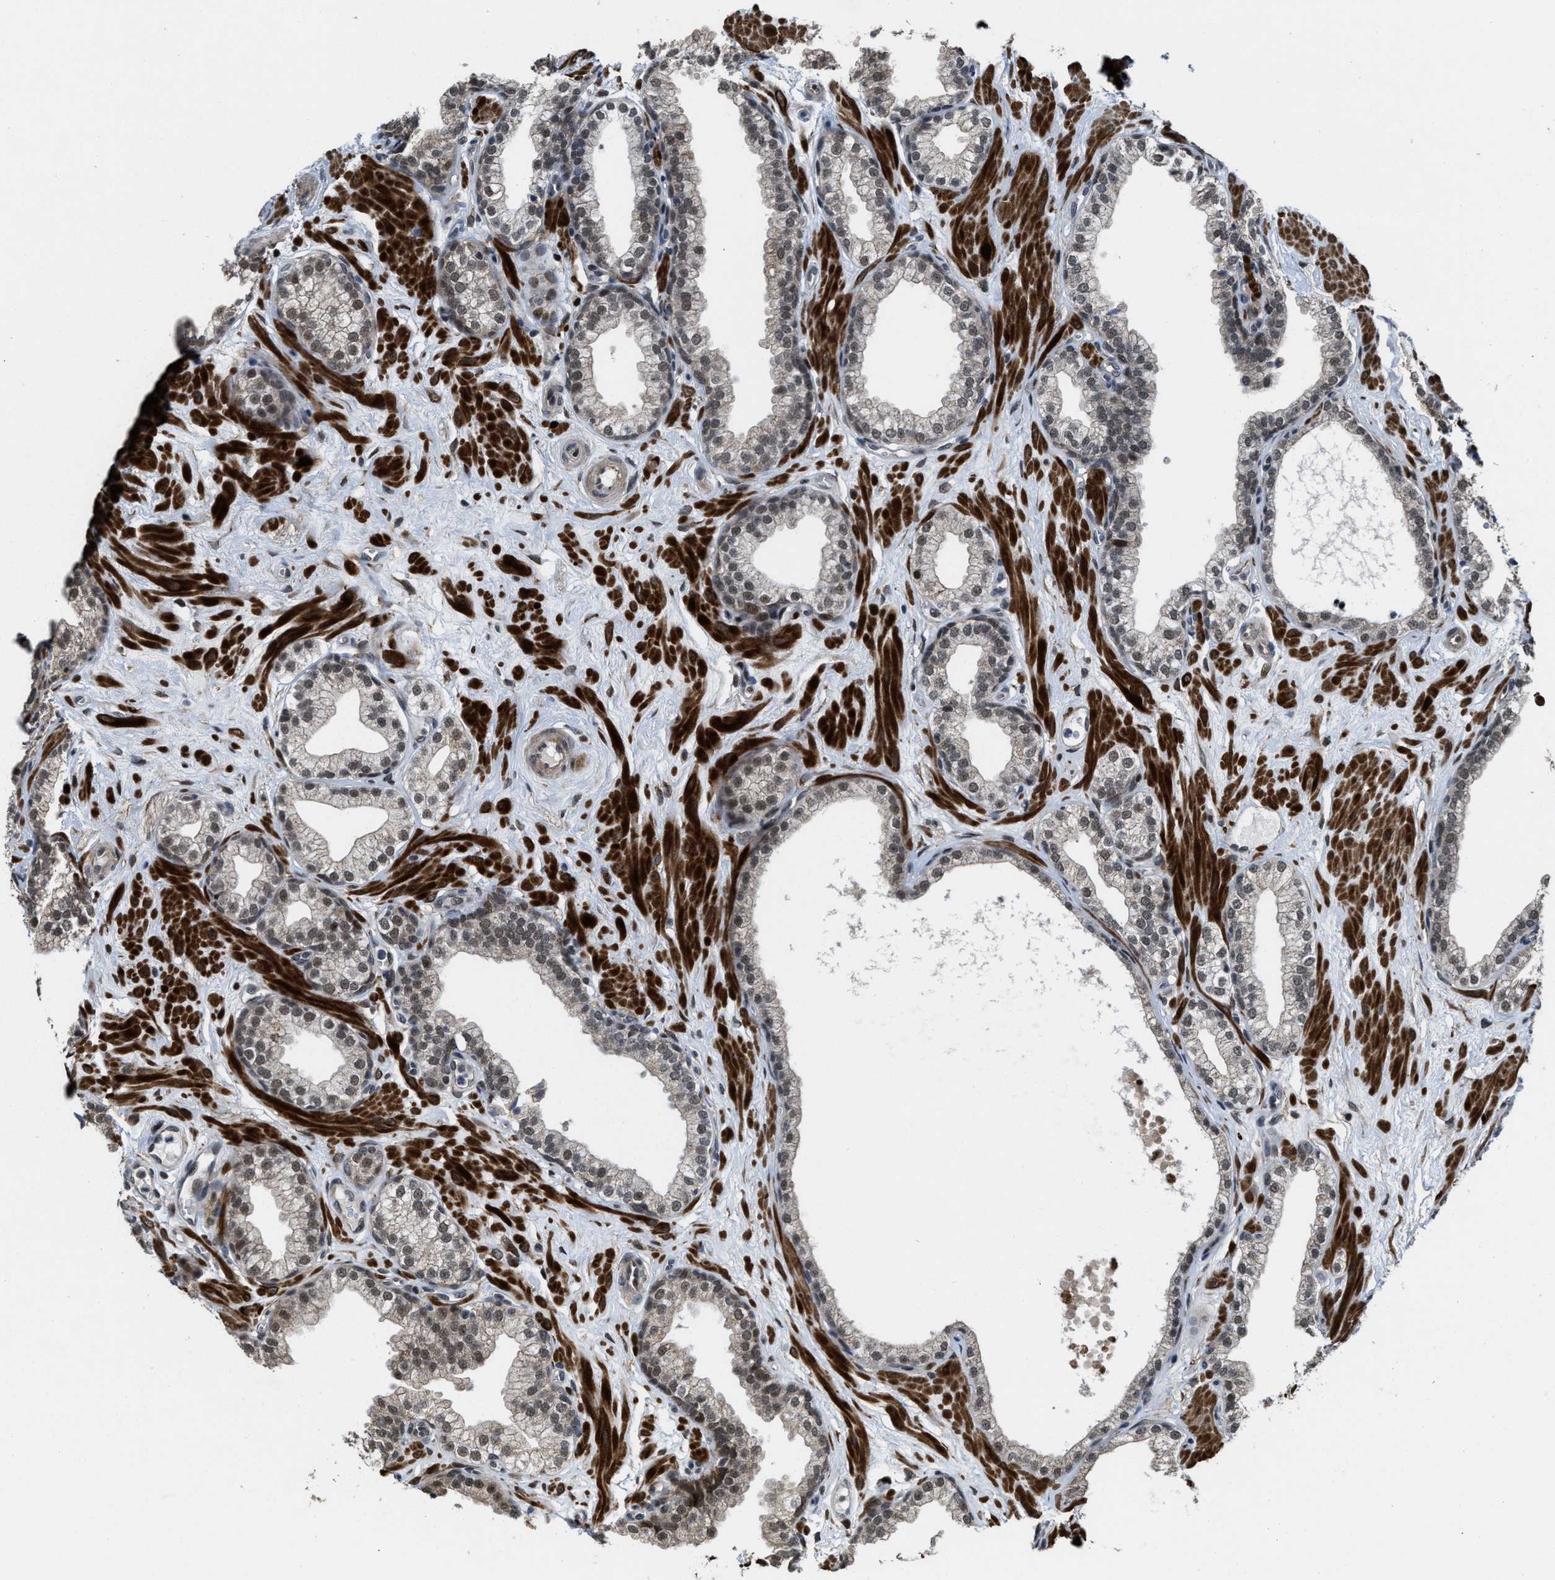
{"staining": {"intensity": "weak", "quantity": ">75%", "location": "nuclear"}, "tissue": "prostate", "cell_type": "Glandular cells", "image_type": "normal", "snomed": [{"axis": "morphology", "description": "Normal tissue, NOS"}, {"axis": "morphology", "description": "Urothelial carcinoma, Low grade"}, {"axis": "topography", "description": "Urinary bladder"}, {"axis": "topography", "description": "Prostate"}], "caption": "Human prostate stained for a protein (brown) demonstrates weak nuclear positive positivity in about >75% of glandular cells.", "gene": "ZNF250", "patient": {"sex": "male", "age": 60}}